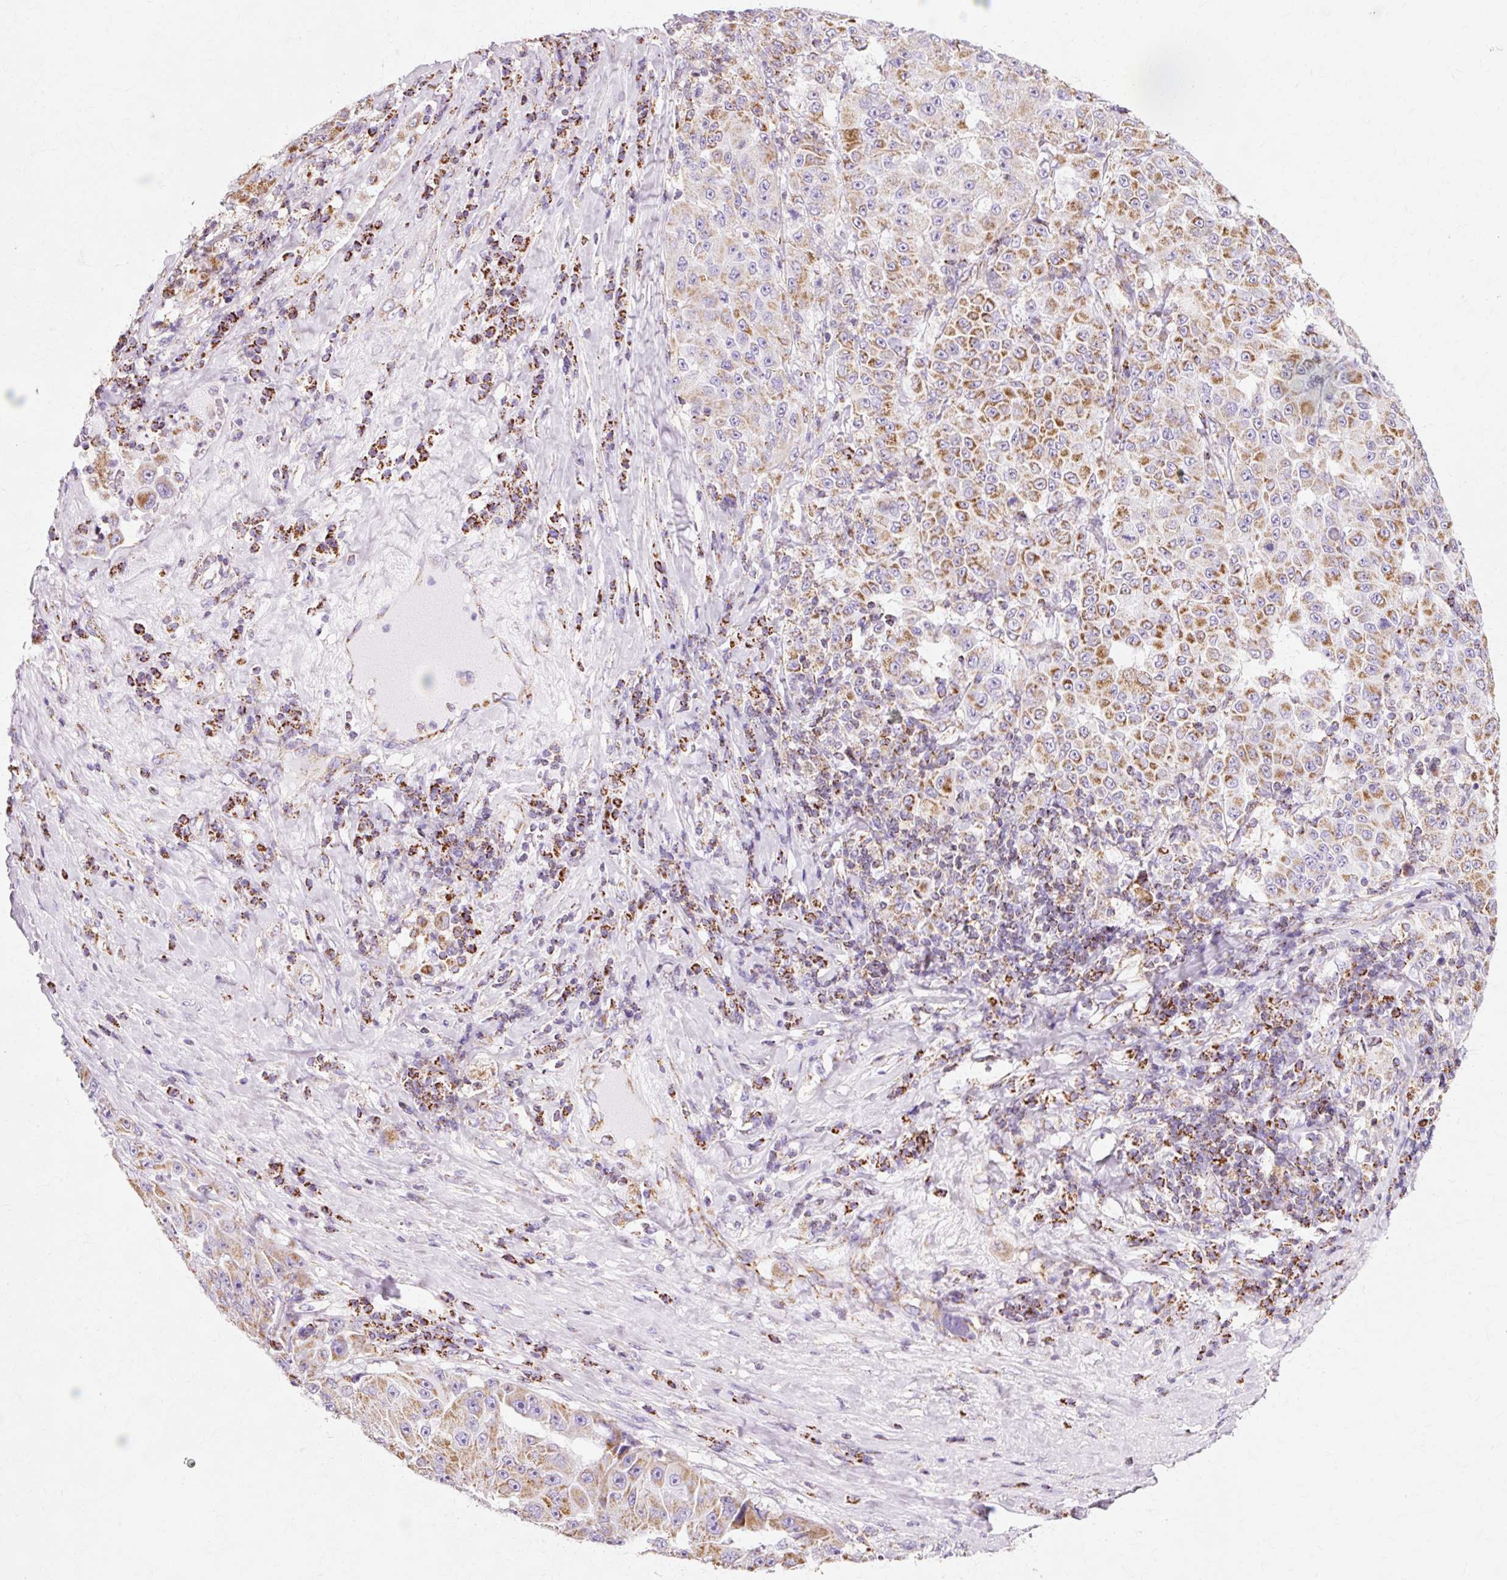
{"staining": {"intensity": "moderate", "quantity": "25%-75%", "location": "cytoplasmic/membranous"}, "tissue": "melanoma", "cell_type": "Tumor cells", "image_type": "cancer", "snomed": [{"axis": "morphology", "description": "Malignant melanoma, Metastatic site"}, {"axis": "topography", "description": "Lymph node"}], "caption": "Human malignant melanoma (metastatic site) stained with a brown dye demonstrates moderate cytoplasmic/membranous positive expression in approximately 25%-75% of tumor cells.", "gene": "ATP5PO", "patient": {"sex": "male", "age": 62}}